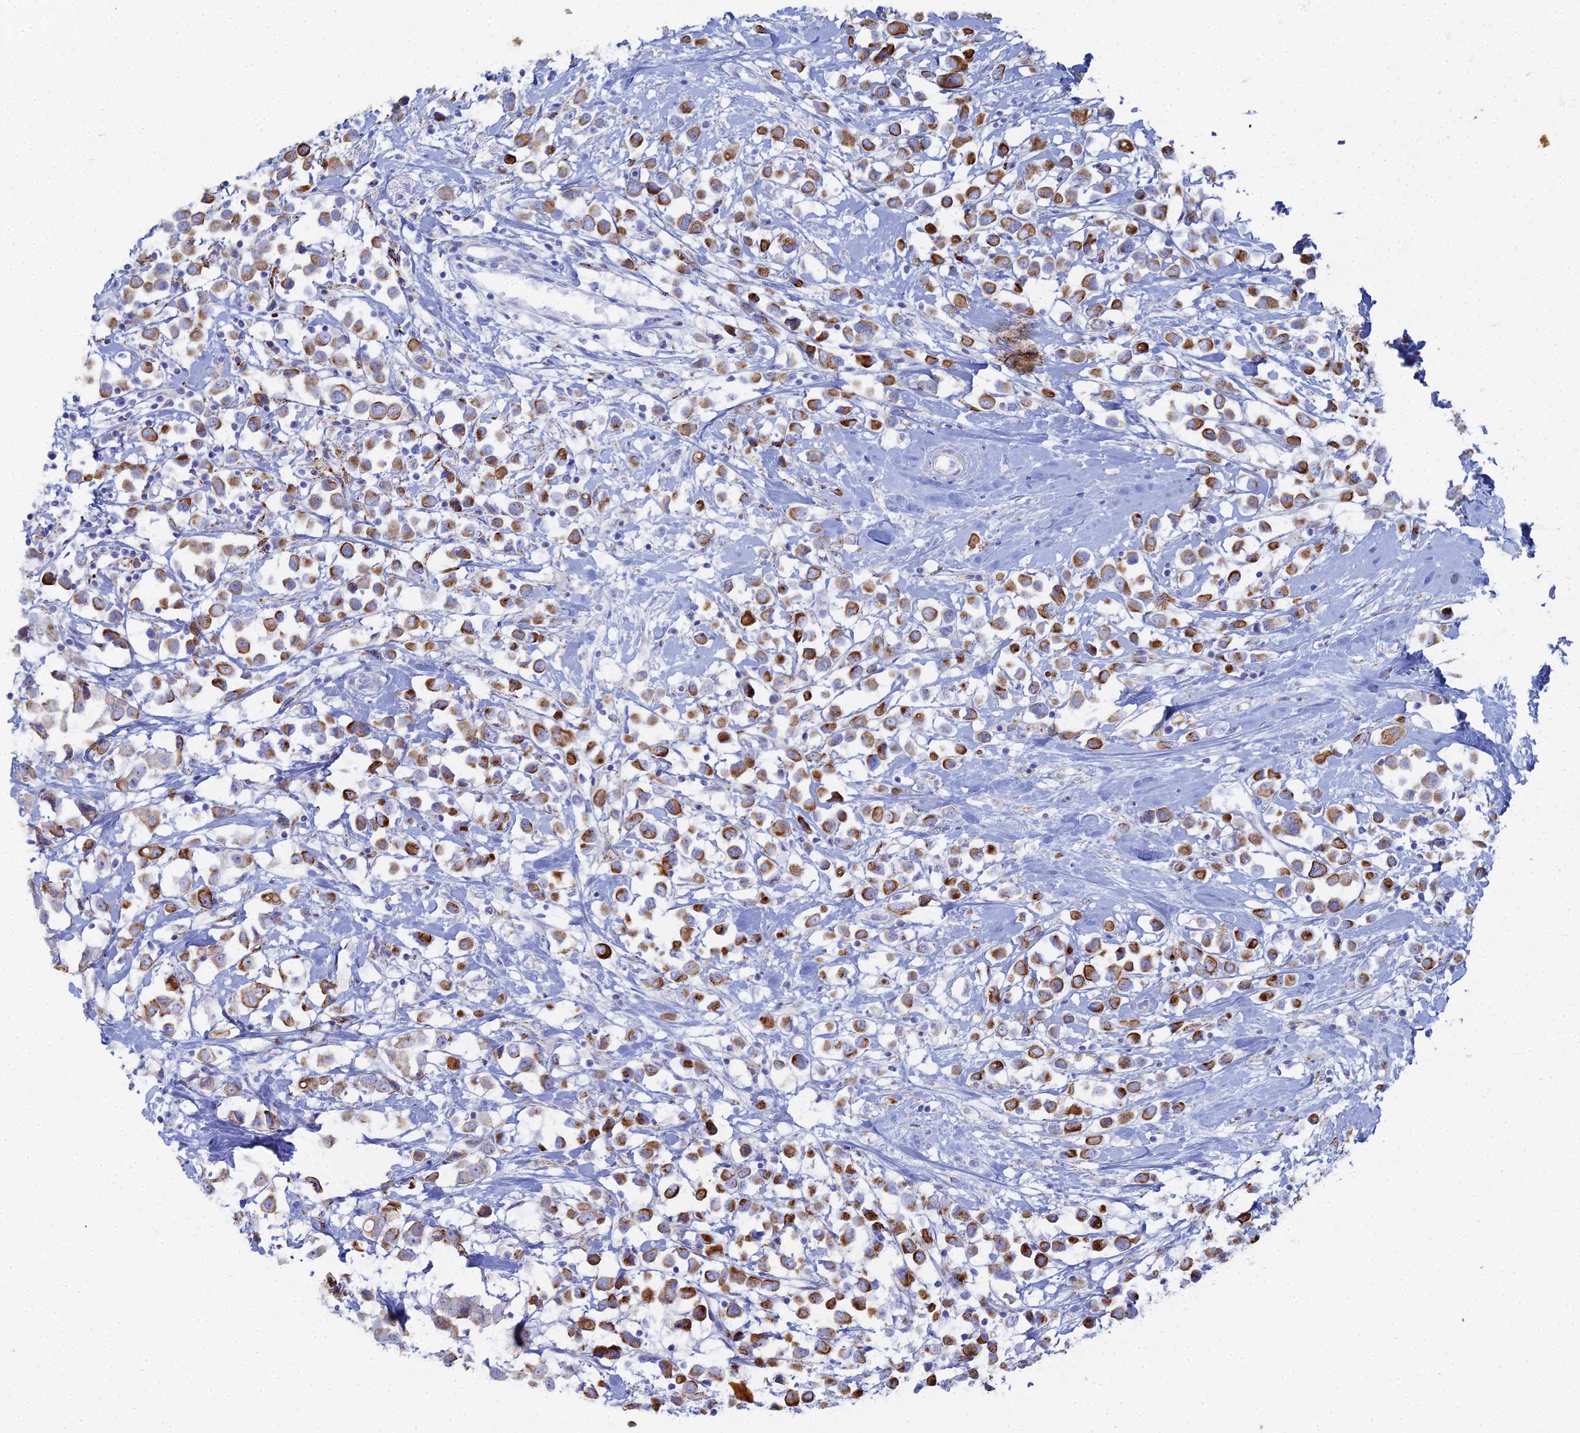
{"staining": {"intensity": "strong", "quantity": ">75%", "location": "cytoplasmic/membranous"}, "tissue": "breast cancer", "cell_type": "Tumor cells", "image_type": "cancer", "snomed": [{"axis": "morphology", "description": "Duct carcinoma"}, {"axis": "topography", "description": "Breast"}], "caption": "Breast cancer was stained to show a protein in brown. There is high levels of strong cytoplasmic/membranous positivity in approximately >75% of tumor cells.", "gene": "DHX34", "patient": {"sex": "female", "age": 61}}